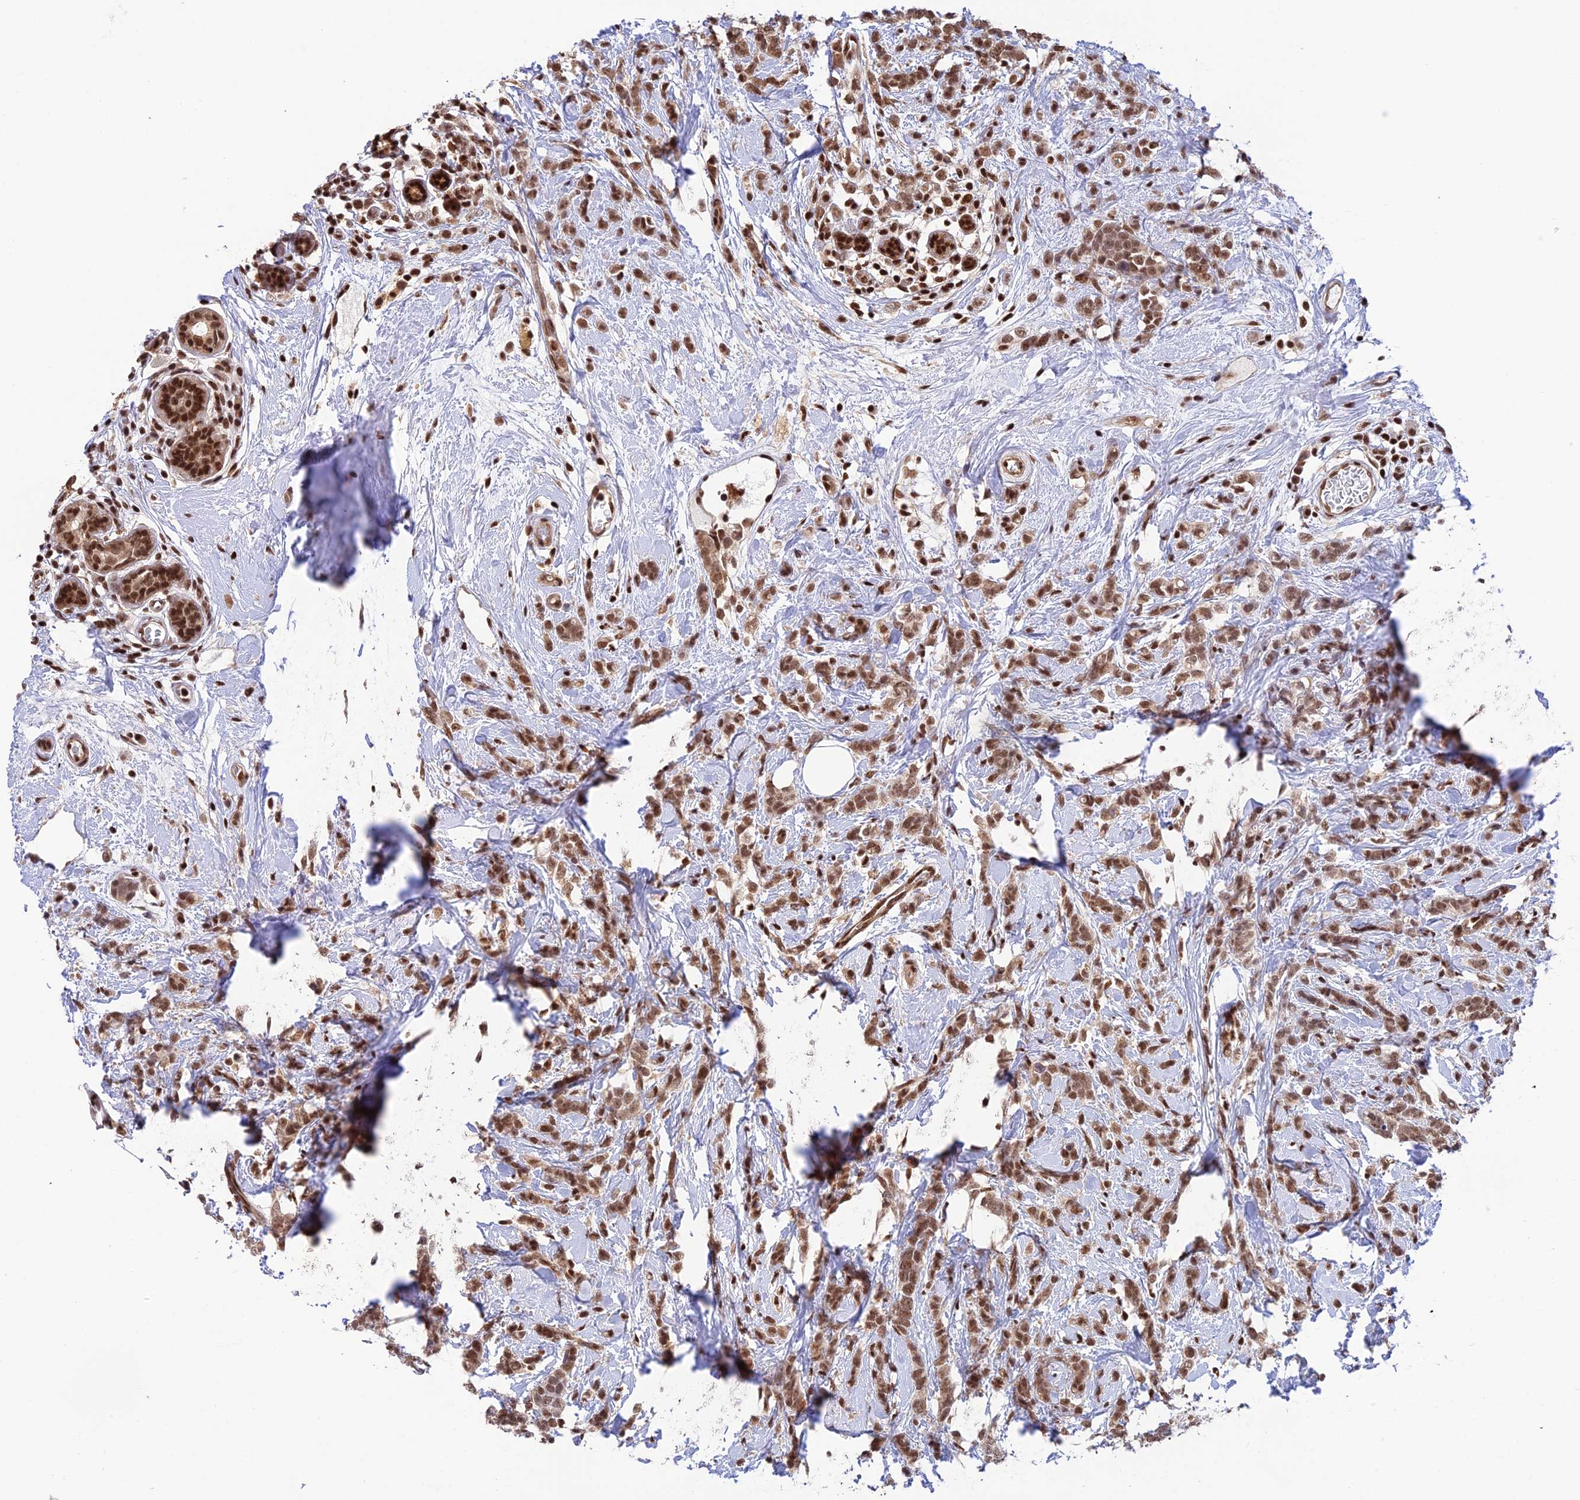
{"staining": {"intensity": "moderate", "quantity": ">75%", "location": "nuclear"}, "tissue": "breast cancer", "cell_type": "Tumor cells", "image_type": "cancer", "snomed": [{"axis": "morphology", "description": "Lobular carcinoma"}, {"axis": "topography", "description": "Breast"}], "caption": "This is a micrograph of immunohistochemistry (IHC) staining of breast cancer, which shows moderate staining in the nuclear of tumor cells.", "gene": "THAP11", "patient": {"sex": "female", "age": 58}}